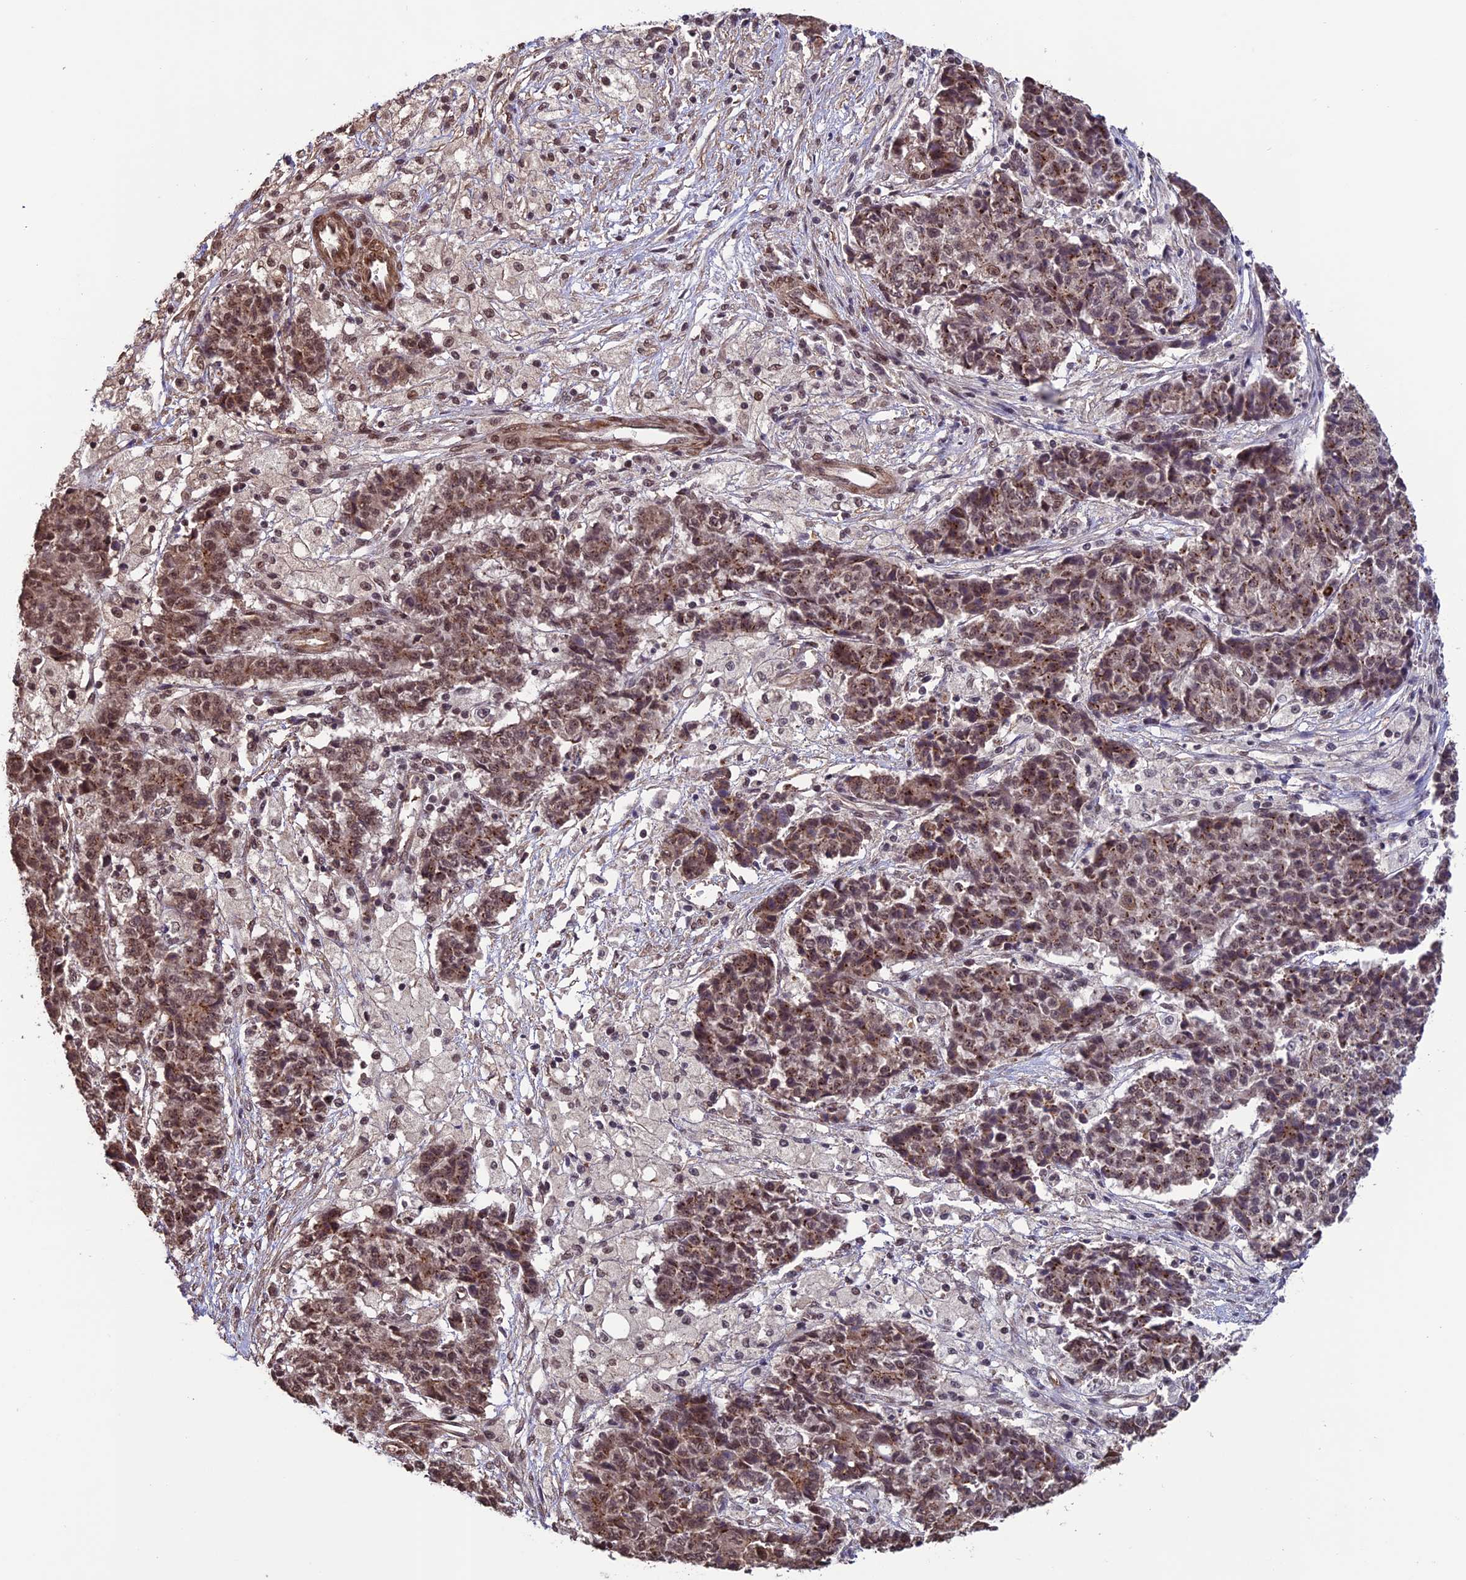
{"staining": {"intensity": "moderate", "quantity": ">75%", "location": "cytoplasmic/membranous,nuclear"}, "tissue": "ovarian cancer", "cell_type": "Tumor cells", "image_type": "cancer", "snomed": [{"axis": "morphology", "description": "Carcinoma, endometroid"}, {"axis": "topography", "description": "Ovary"}], "caption": "DAB (3,3'-diaminobenzidine) immunohistochemical staining of ovarian cancer (endometroid carcinoma) displays moderate cytoplasmic/membranous and nuclear protein staining in about >75% of tumor cells.", "gene": "CABIN1", "patient": {"sex": "female", "age": 42}}